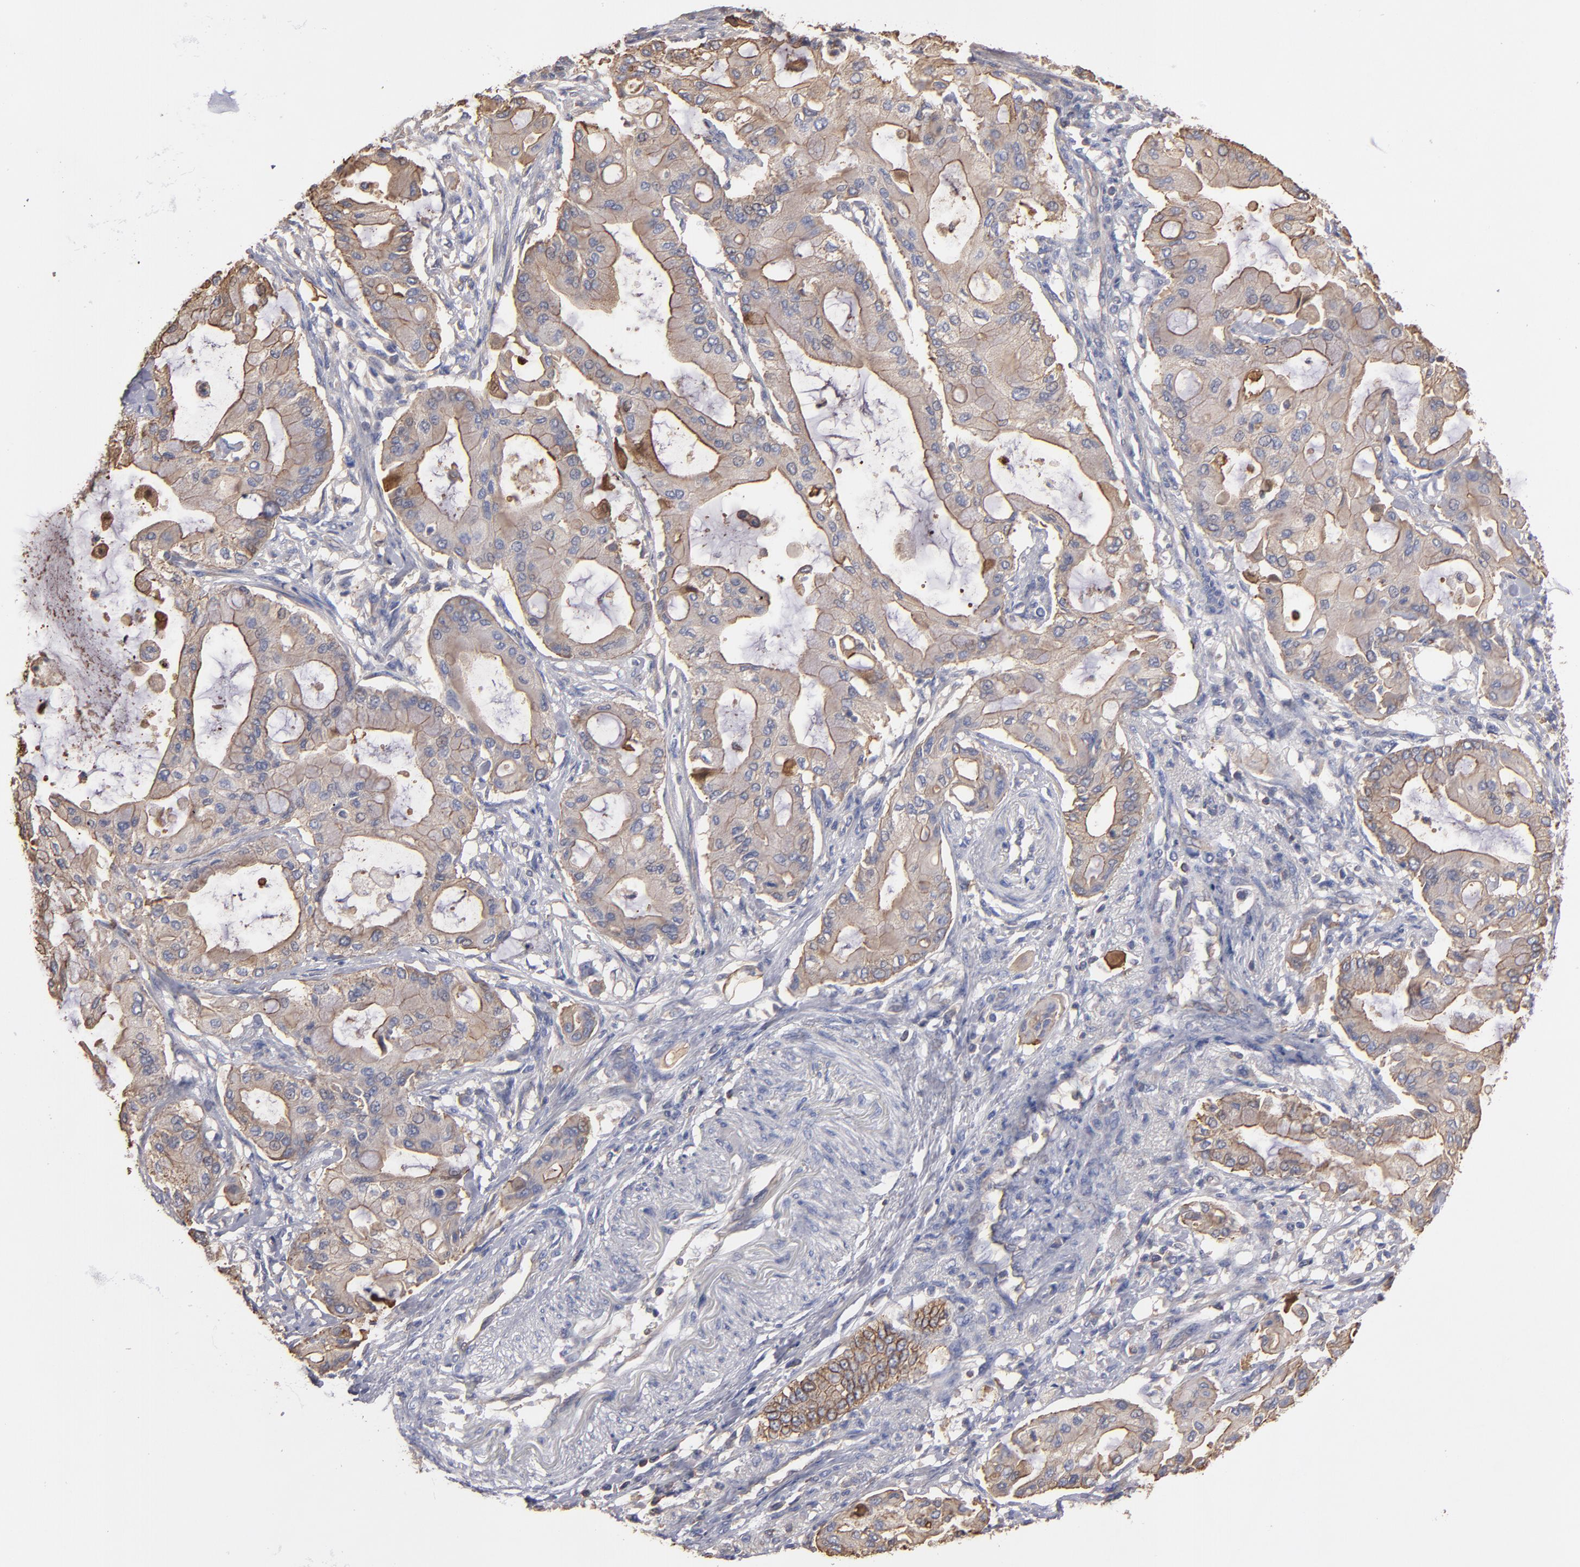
{"staining": {"intensity": "weak", "quantity": "25%-75%", "location": "cytoplasmic/membranous"}, "tissue": "pancreatic cancer", "cell_type": "Tumor cells", "image_type": "cancer", "snomed": [{"axis": "morphology", "description": "Adenocarcinoma, NOS"}, {"axis": "morphology", "description": "Adenocarcinoma, metastatic, NOS"}, {"axis": "topography", "description": "Lymph node"}, {"axis": "topography", "description": "Pancreas"}, {"axis": "topography", "description": "Duodenum"}], "caption": "Immunohistochemistry (IHC) staining of pancreatic cancer, which displays low levels of weak cytoplasmic/membranous positivity in about 25%-75% of tumor cells indicating weak cytoplasmic/membranous protein staining. The staining was performed using DAB (brown) for protein detection and nuclei were counterstained in hematoxylin (blue).", "gene": "ESYT2", "patient": {"sex": "female", "age": 64}}